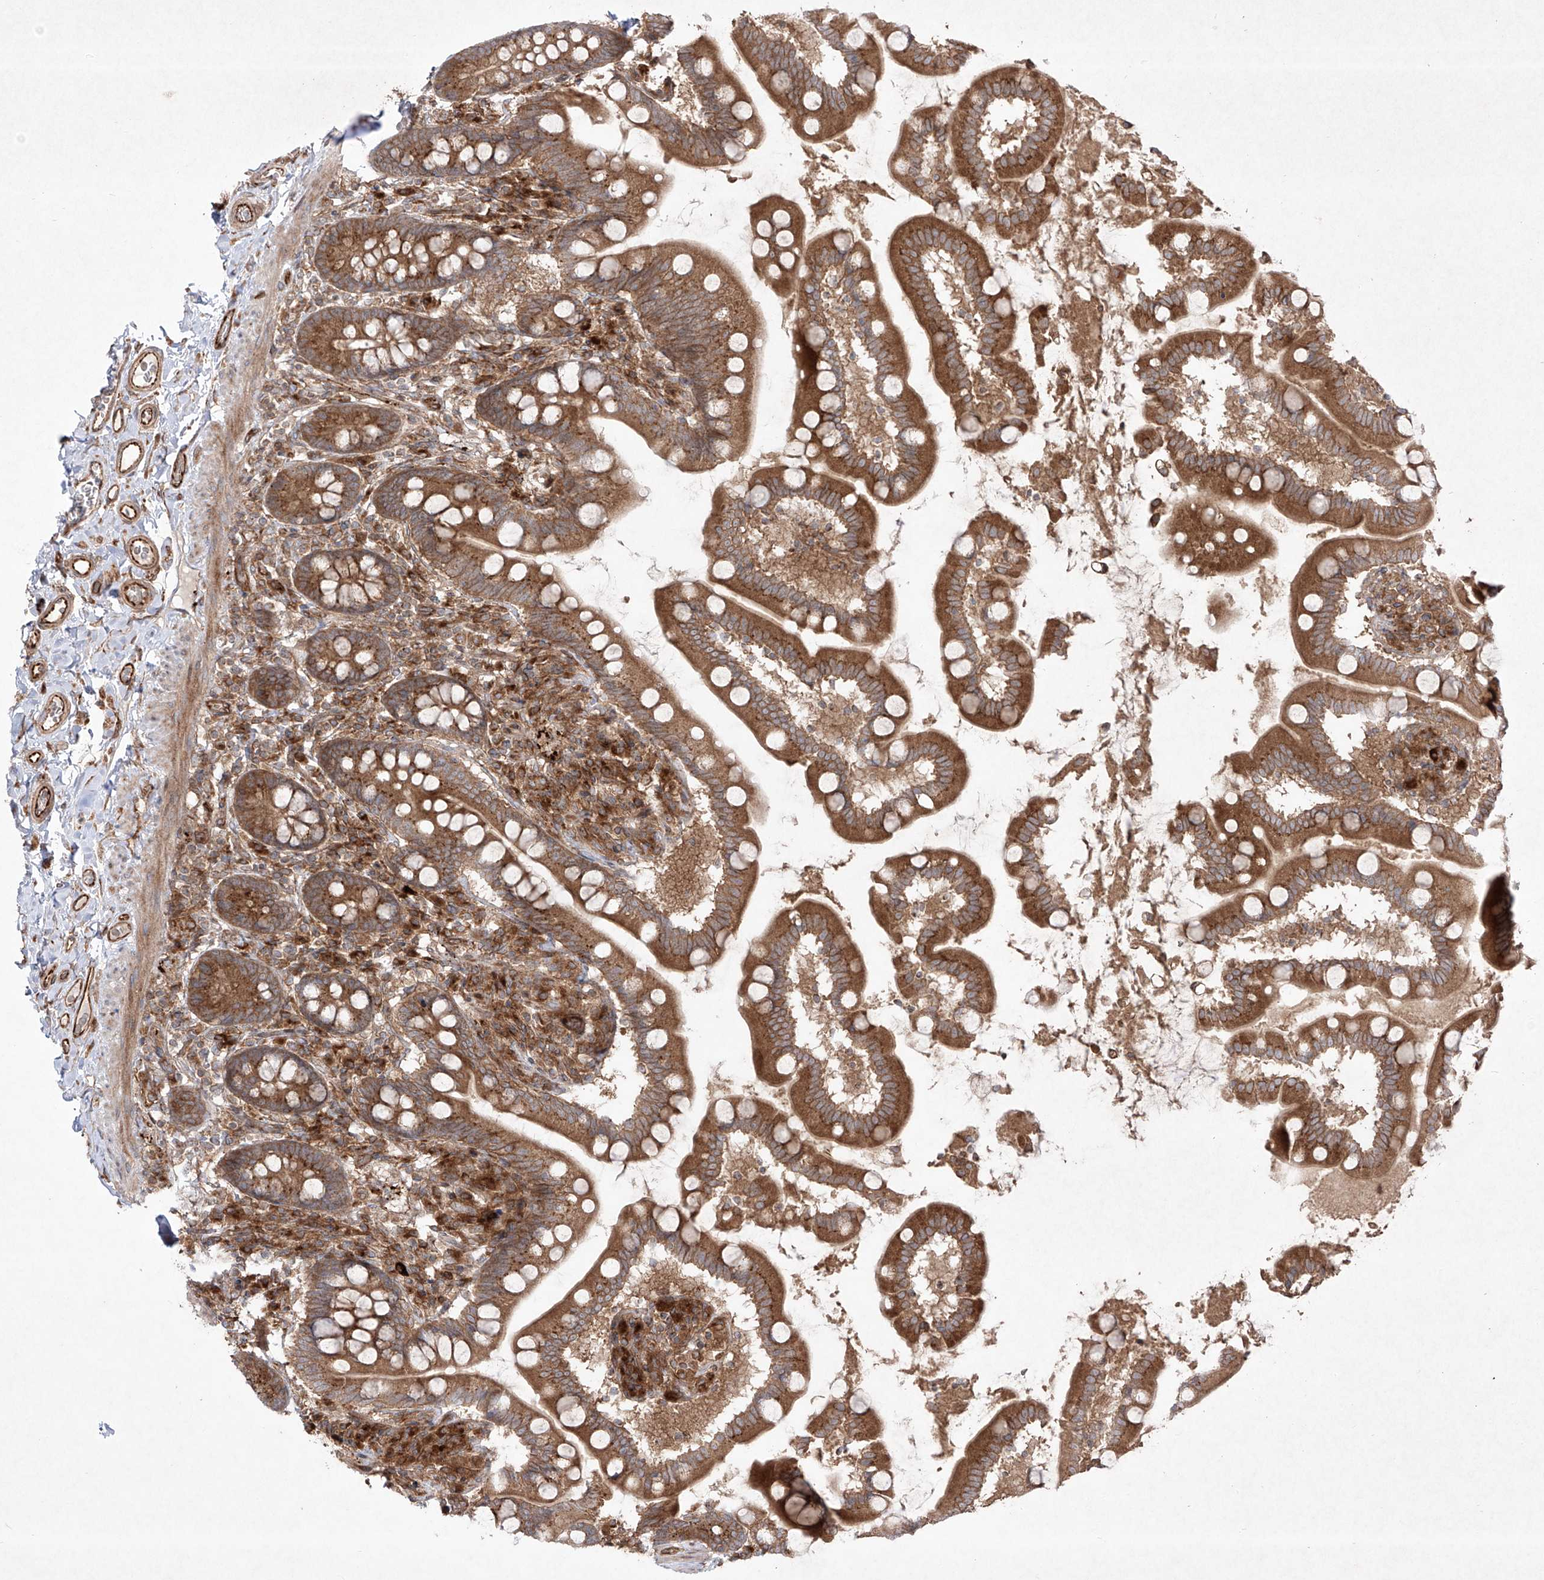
{"staining": {"intensity": "moderate", "quantity": ">75%", "location": "cytoplasmic/membranous"}, "tissue": "small intestine", "cell_type": "Glandular cells", "image_type": "normal", "snomed": [{"axis": "morphology", "description": "Normal tissue, NOS"}, {"axis": "topography", "description": "Small intestine"}], "caption": "Immunohistochemical staining of unremarkable human small intestine reveals moderate cytoplasmic/membranous protein staining in approximately >75% of glandular cells. Using DAB (3,3'-diaminobenzidine) (brown) and hematoxylin (blue) stains, captured at high magnification using brightfield microscopy.", "gene": "YKT6", "patient": {"sex": "female", "age": 64}}